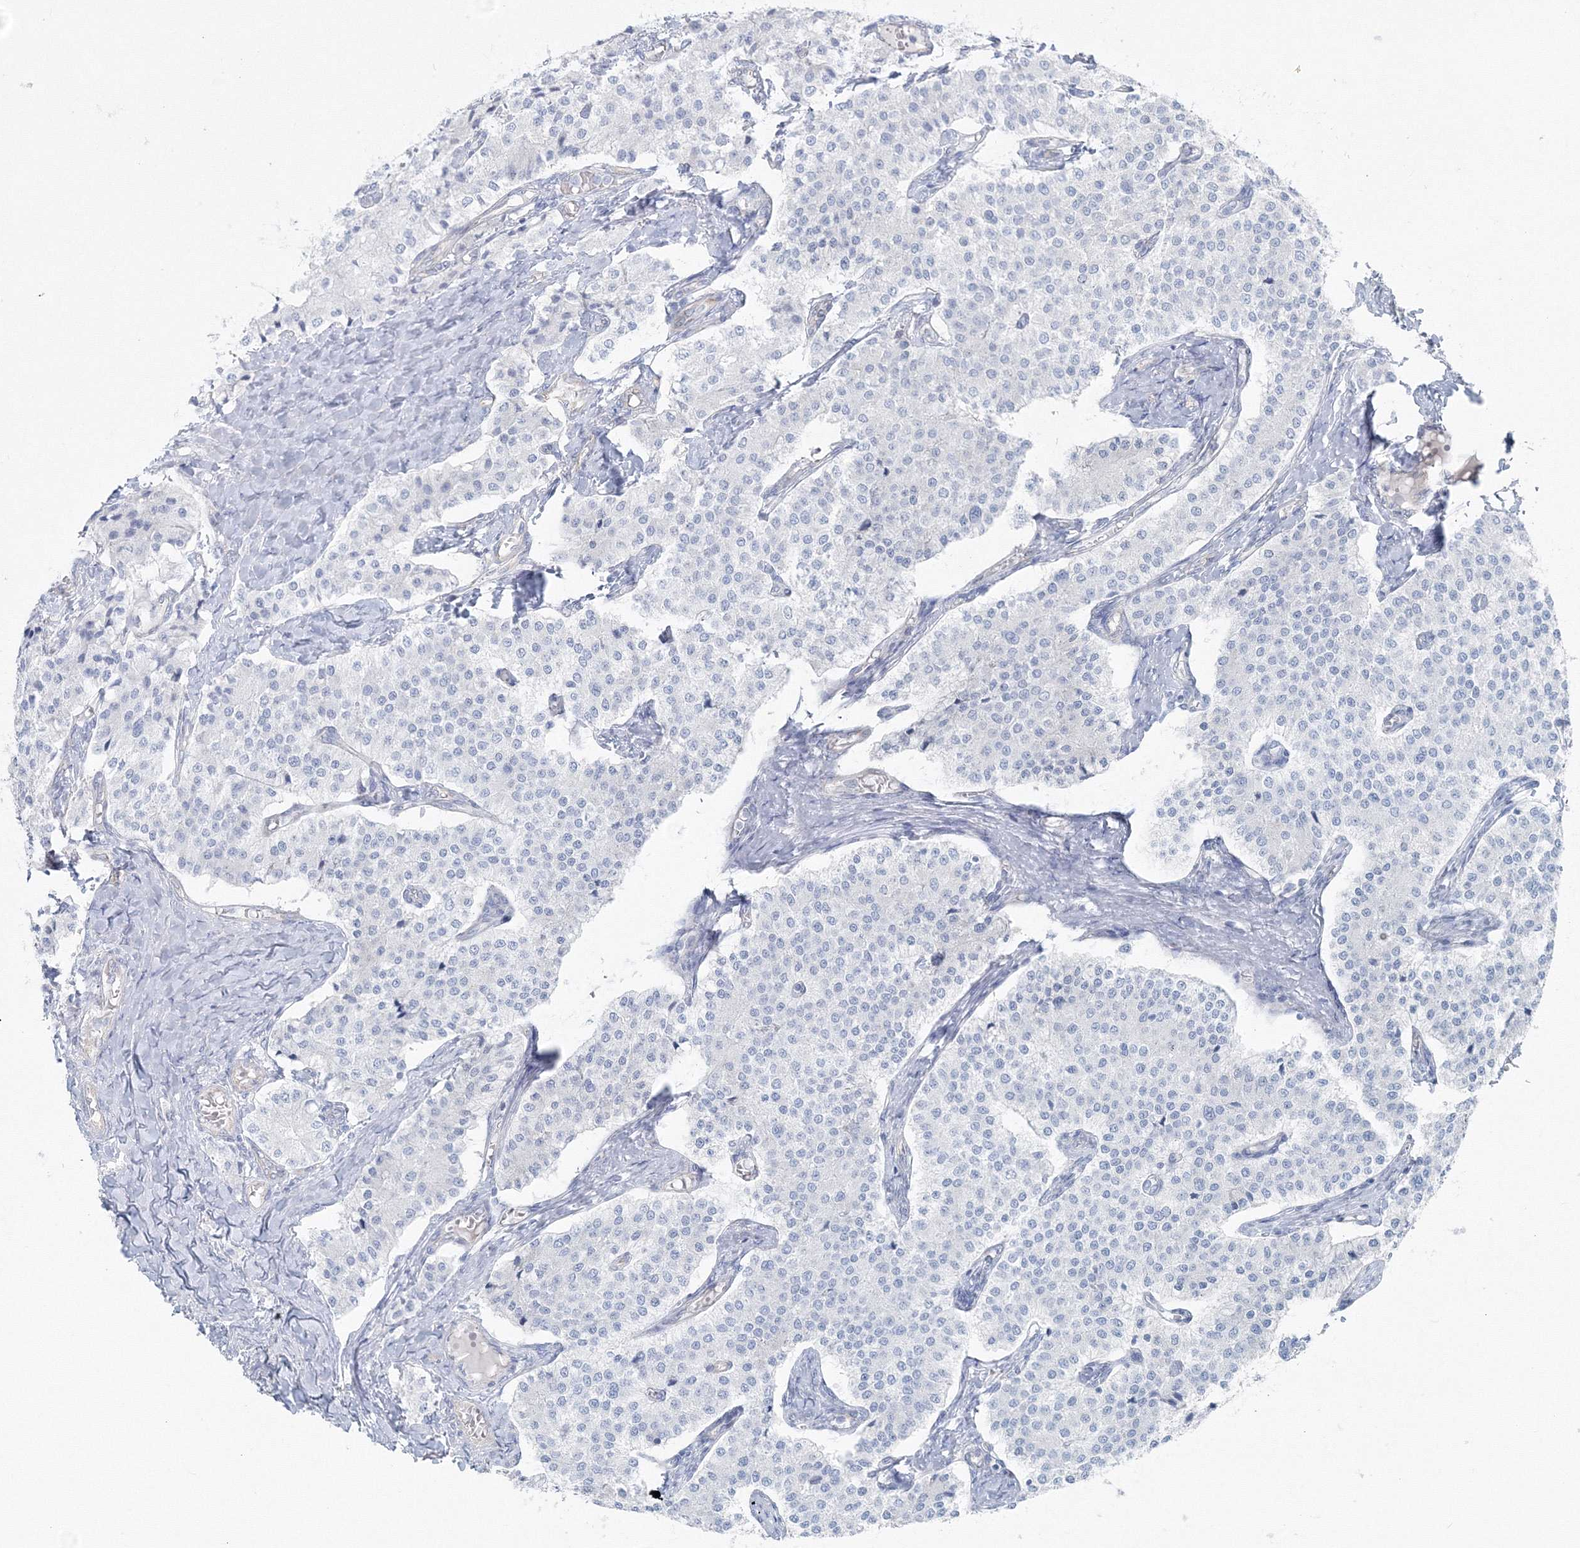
{"staining": {"intensity": "negative", "quantity": "none", "location": "none"}, "tissue": "carcinoid", "cell_type": "Tumor cells", "image_type": "cancer", "snomed": [{"axis": "morphology", "description": "Carcinoid, malignant, NOS"}, {"axis": "topography", "description": "Colon"}], "caption": "Tumor cells are negative for protein expression in human carcinoid.", "gene": "RCN1", "patient": {"sex": "female", "age": 52}}